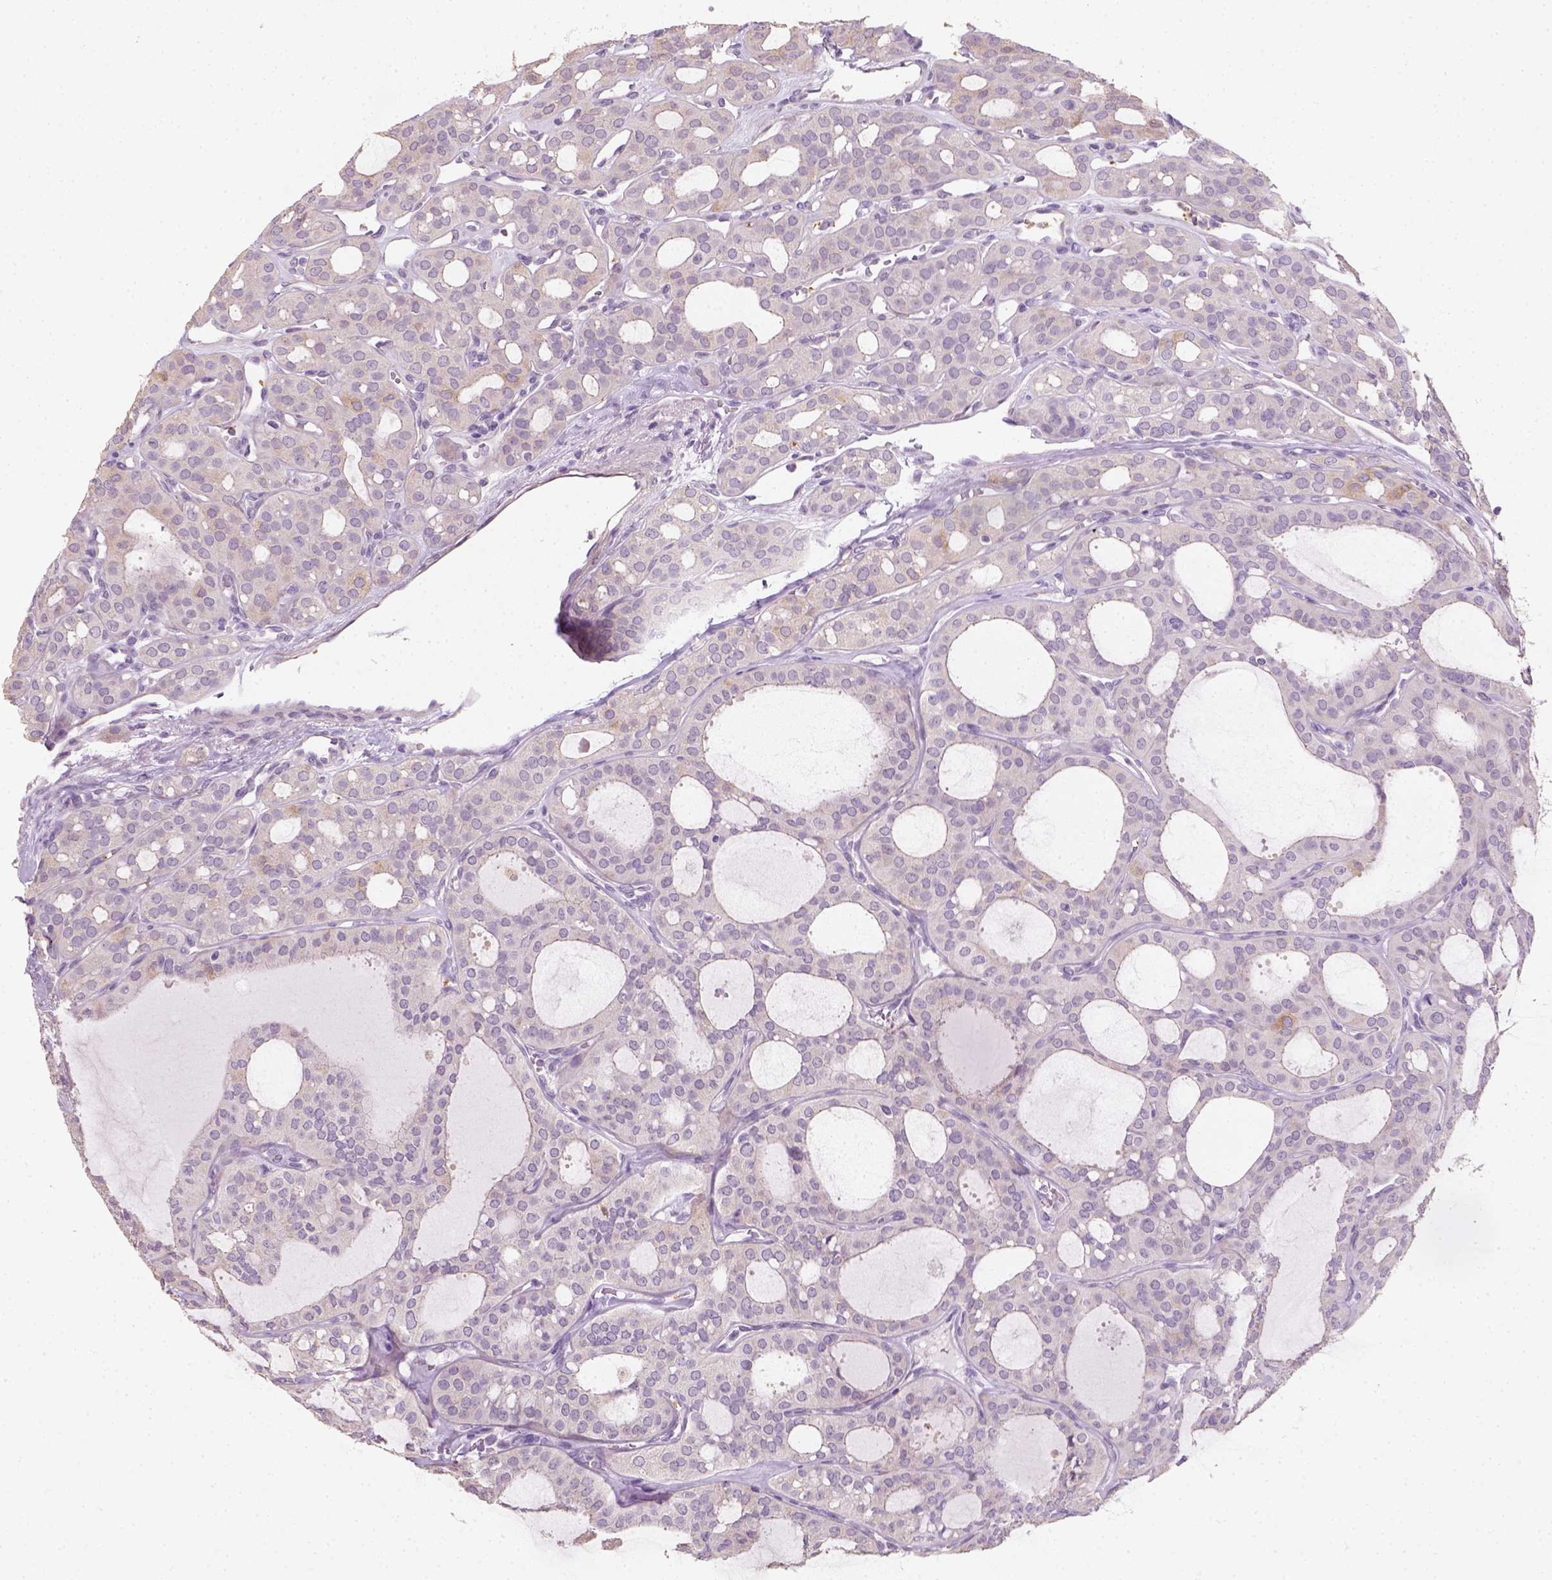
{"staining": {"intensity": "negative", "quantity": "none", "location": "none"}, "tissue": "thyroid cancer", "cell_type": "Tumor cells", "image_type": "cancer", "snomed": [{"axis": "morphology", "description": "Follicular adenoma carcinoma, NOS"}, {"axis": "topography", "description": "Thyroid gland"}], "caption": "A photomicrograph of thyroid cancer (follicular adenoma carcinoma) stained for a protein exhibits no brown staining in tumor cells.", "gene": "FAM163B", "patient": {"sex": "male", "age": 75}}